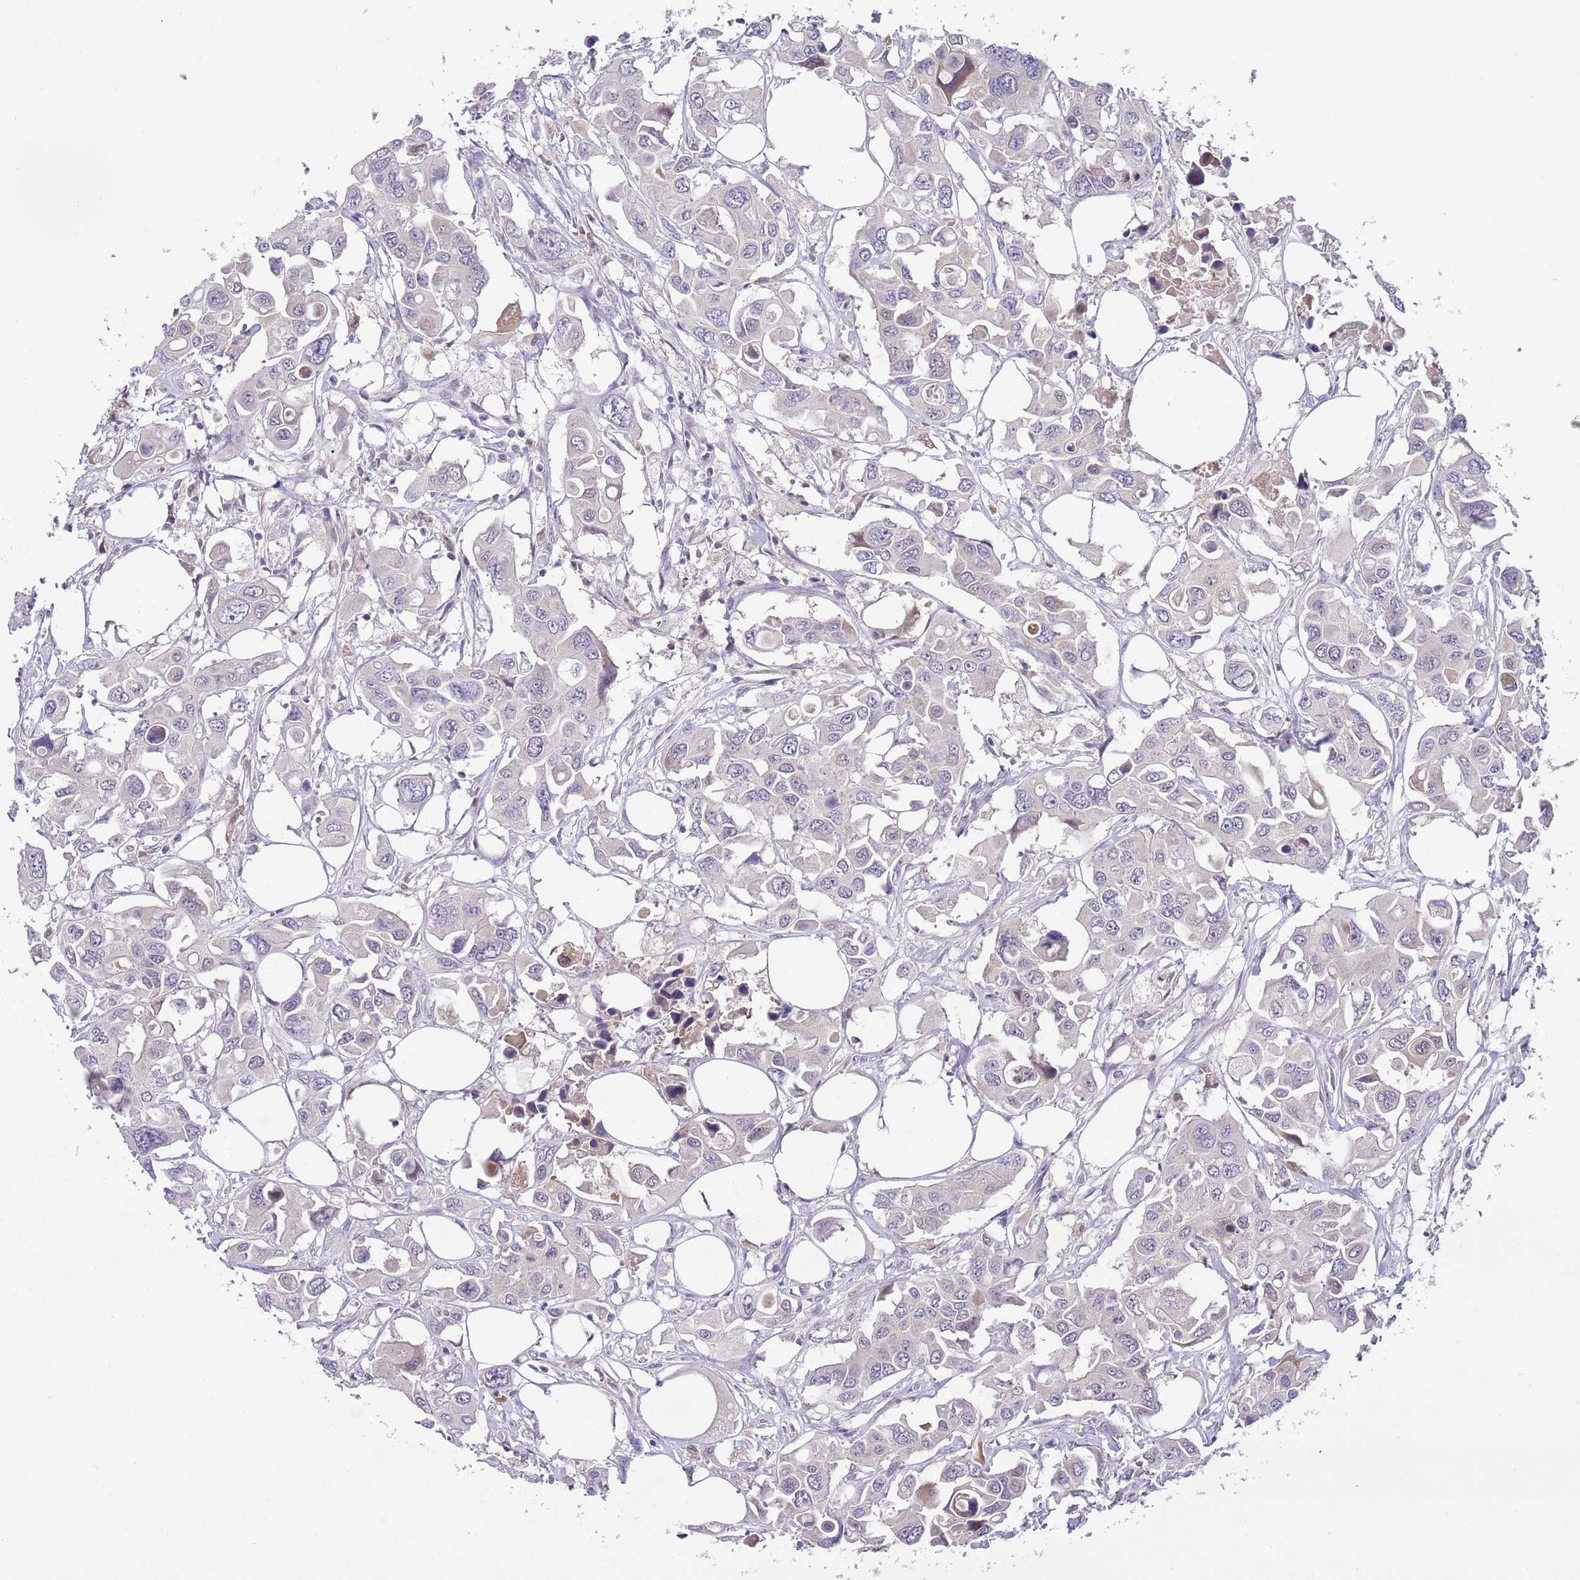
{"staining": {"intensity": "negative", "quantity": "none", "location": "none"}, "tissue": "colorectal cancer", "cell_type": "Tumor cells", "image_type": "cancer", "snomed": [{"axis": "morphology", "description": "Adenocarcinoma, NOS"}, {"axis": "topography", "description": "Colon"}], "caption": "DAB (3,3'-diaminobenzidine) immunohistochemical staining of adenocarcinoma (colorectal) demonstrates no significant staining in tumor cells. (DAB immunohistochemistry (IHC) with hematoxylin counter stain).", "gene": "GALK2", "patient": {"sex": "male", "age": 77}}